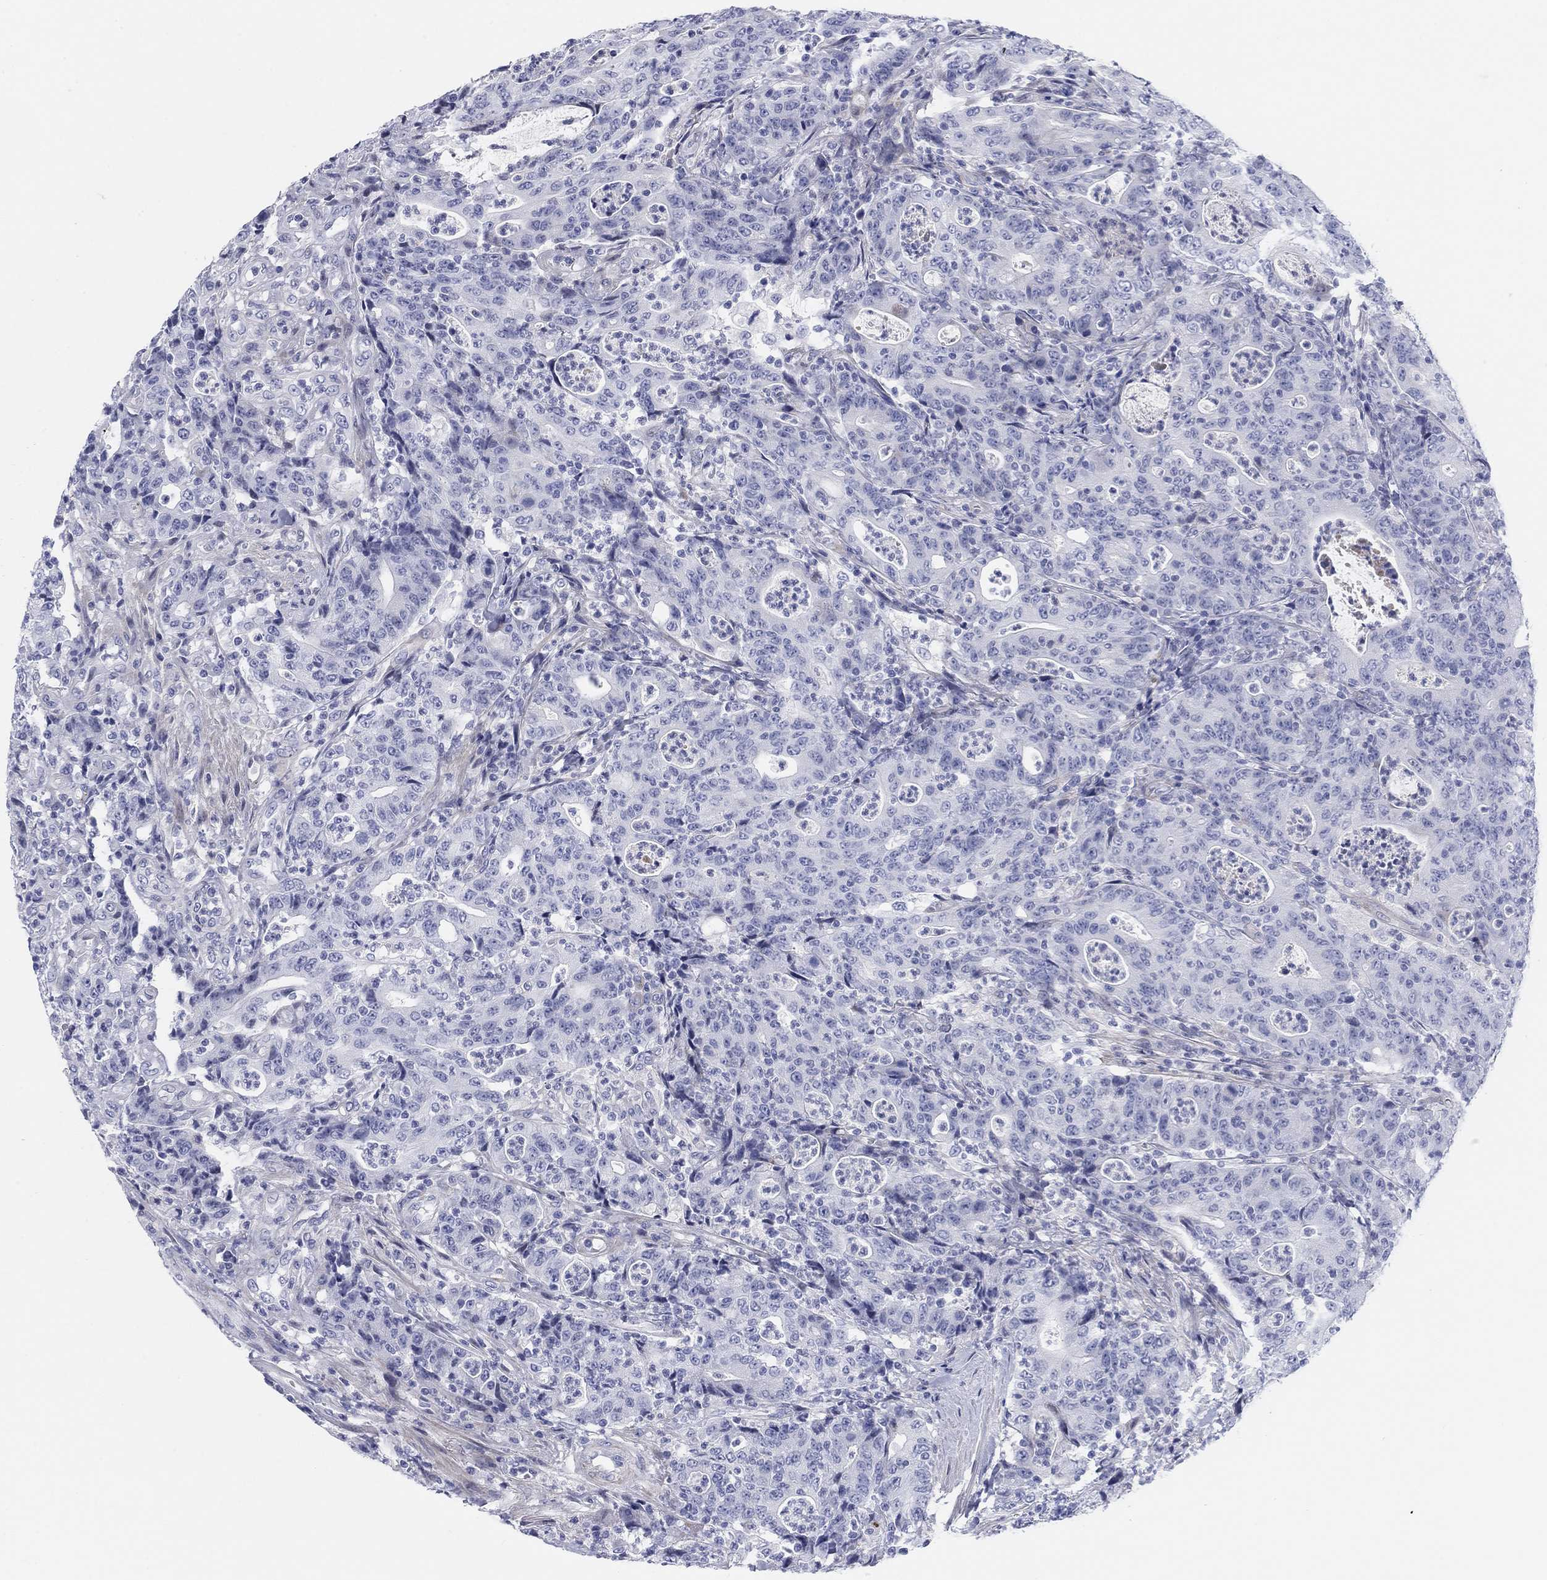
{"staining": {"intensity": "negative", "quantity": "none", "location": "none"}, "tissue": "colorectal cancer", "cell_type": "Tumor cells", "image_type": "cancer", "snomed": [{"axis": "morphology", "description": "Adenocarcinoma, NOS"}, {"axis": "topography", "description": "Colon"}], "caption": "Micrograph shows no significant protein expression in tumor cells of colorectal cancer.", "gene": "HEATR4", "patient": {"sex": "male", "age": 70}}